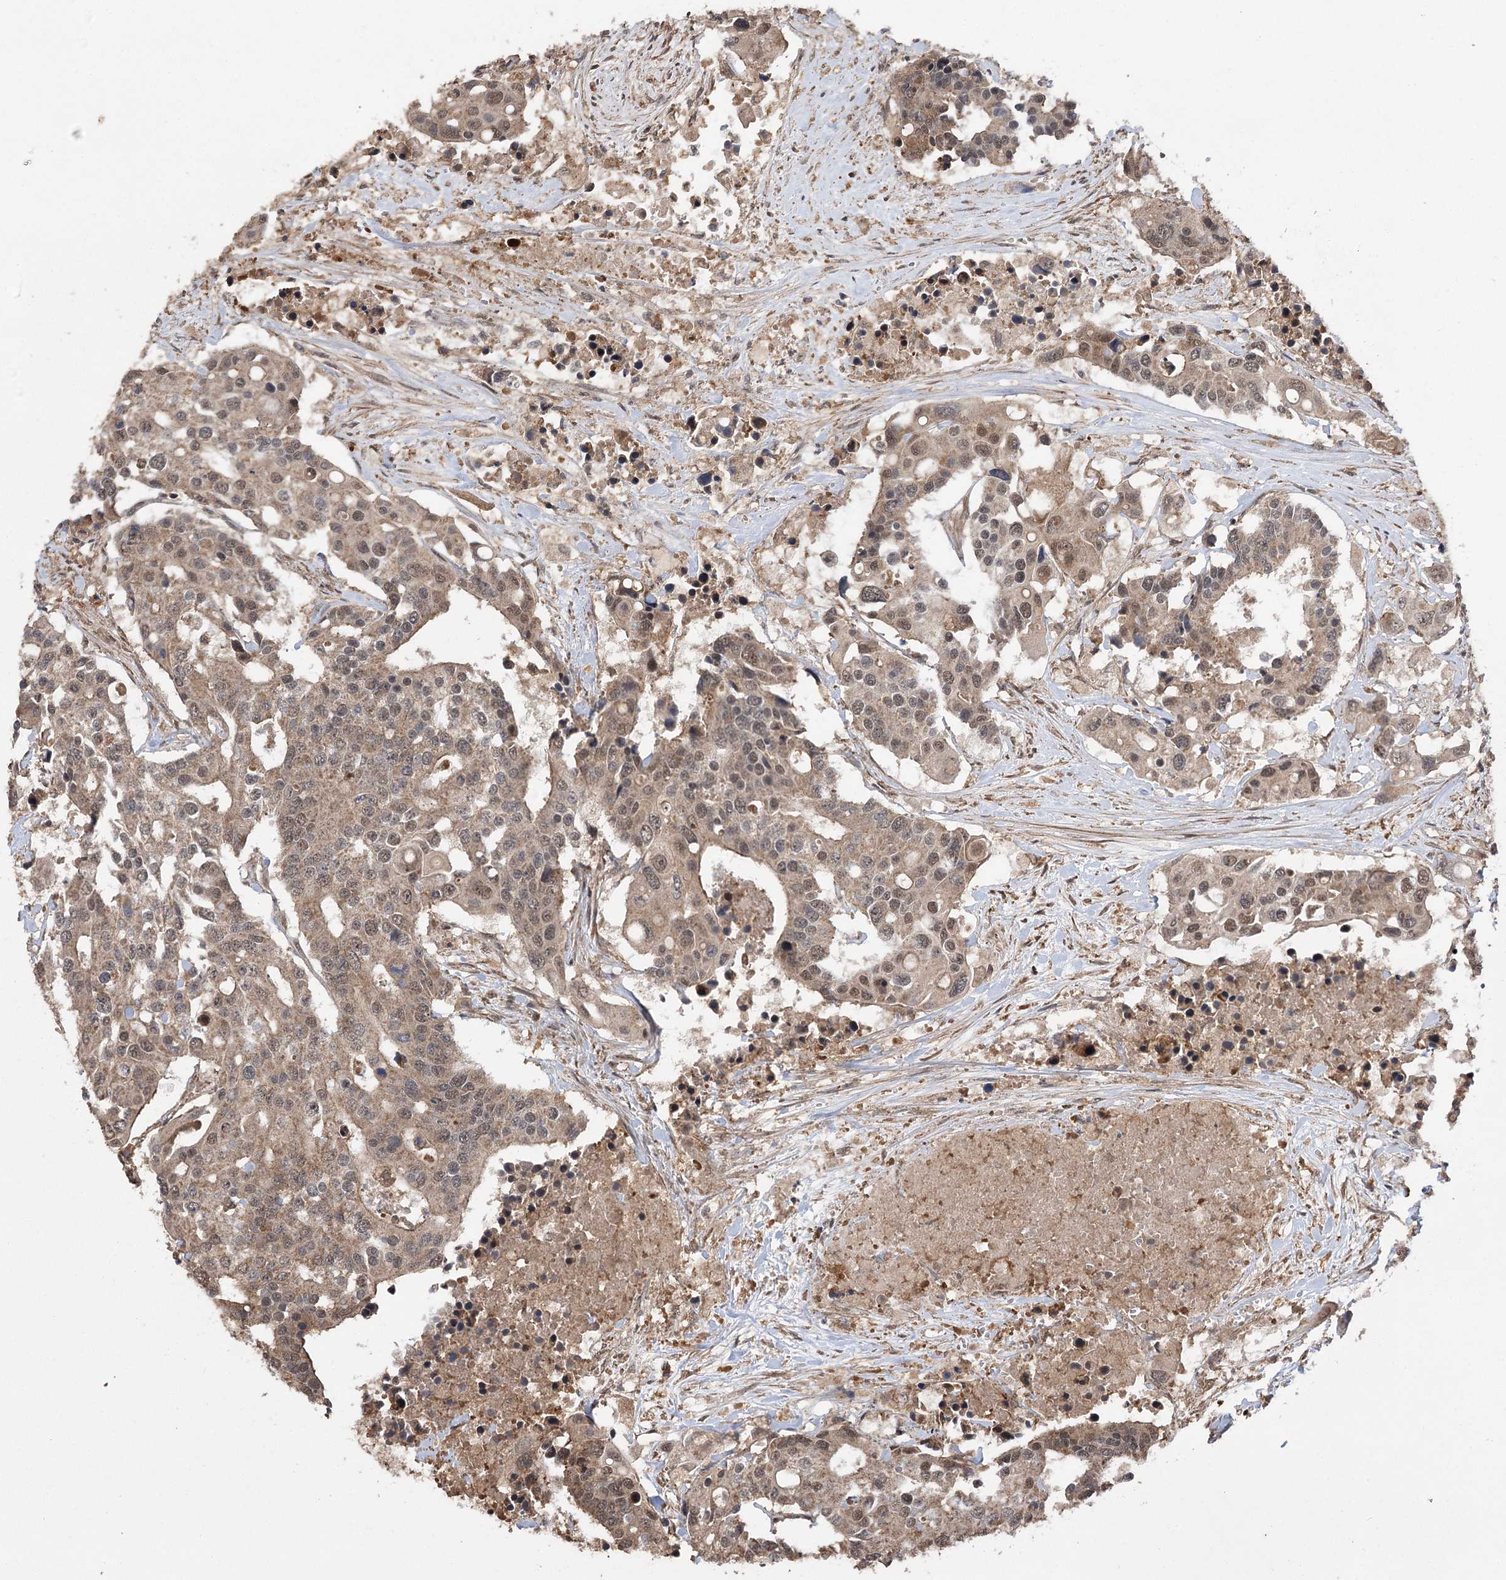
{"staining": {"intensity": "moderate", "quantity": ">75%", "location": "cytoplasmic/membranous,nuclear"}, "tissue": "colorectal cancer", "cell_type": "Tumor cells", "image_type": "cancer", "snomed": [{"axis": "morphology", "description": "Adenocarcinoma, NOS"}, {"axis": "topography", "description": "Colon"}], "caption": "The immunohistochemical stain highlights moderate cytoplasmic/membranous and nuclear expression in tumor cells of colorectal cancer tissue.", "gene": "TENM2", "patient": {"sex": "male", "age": 77}}